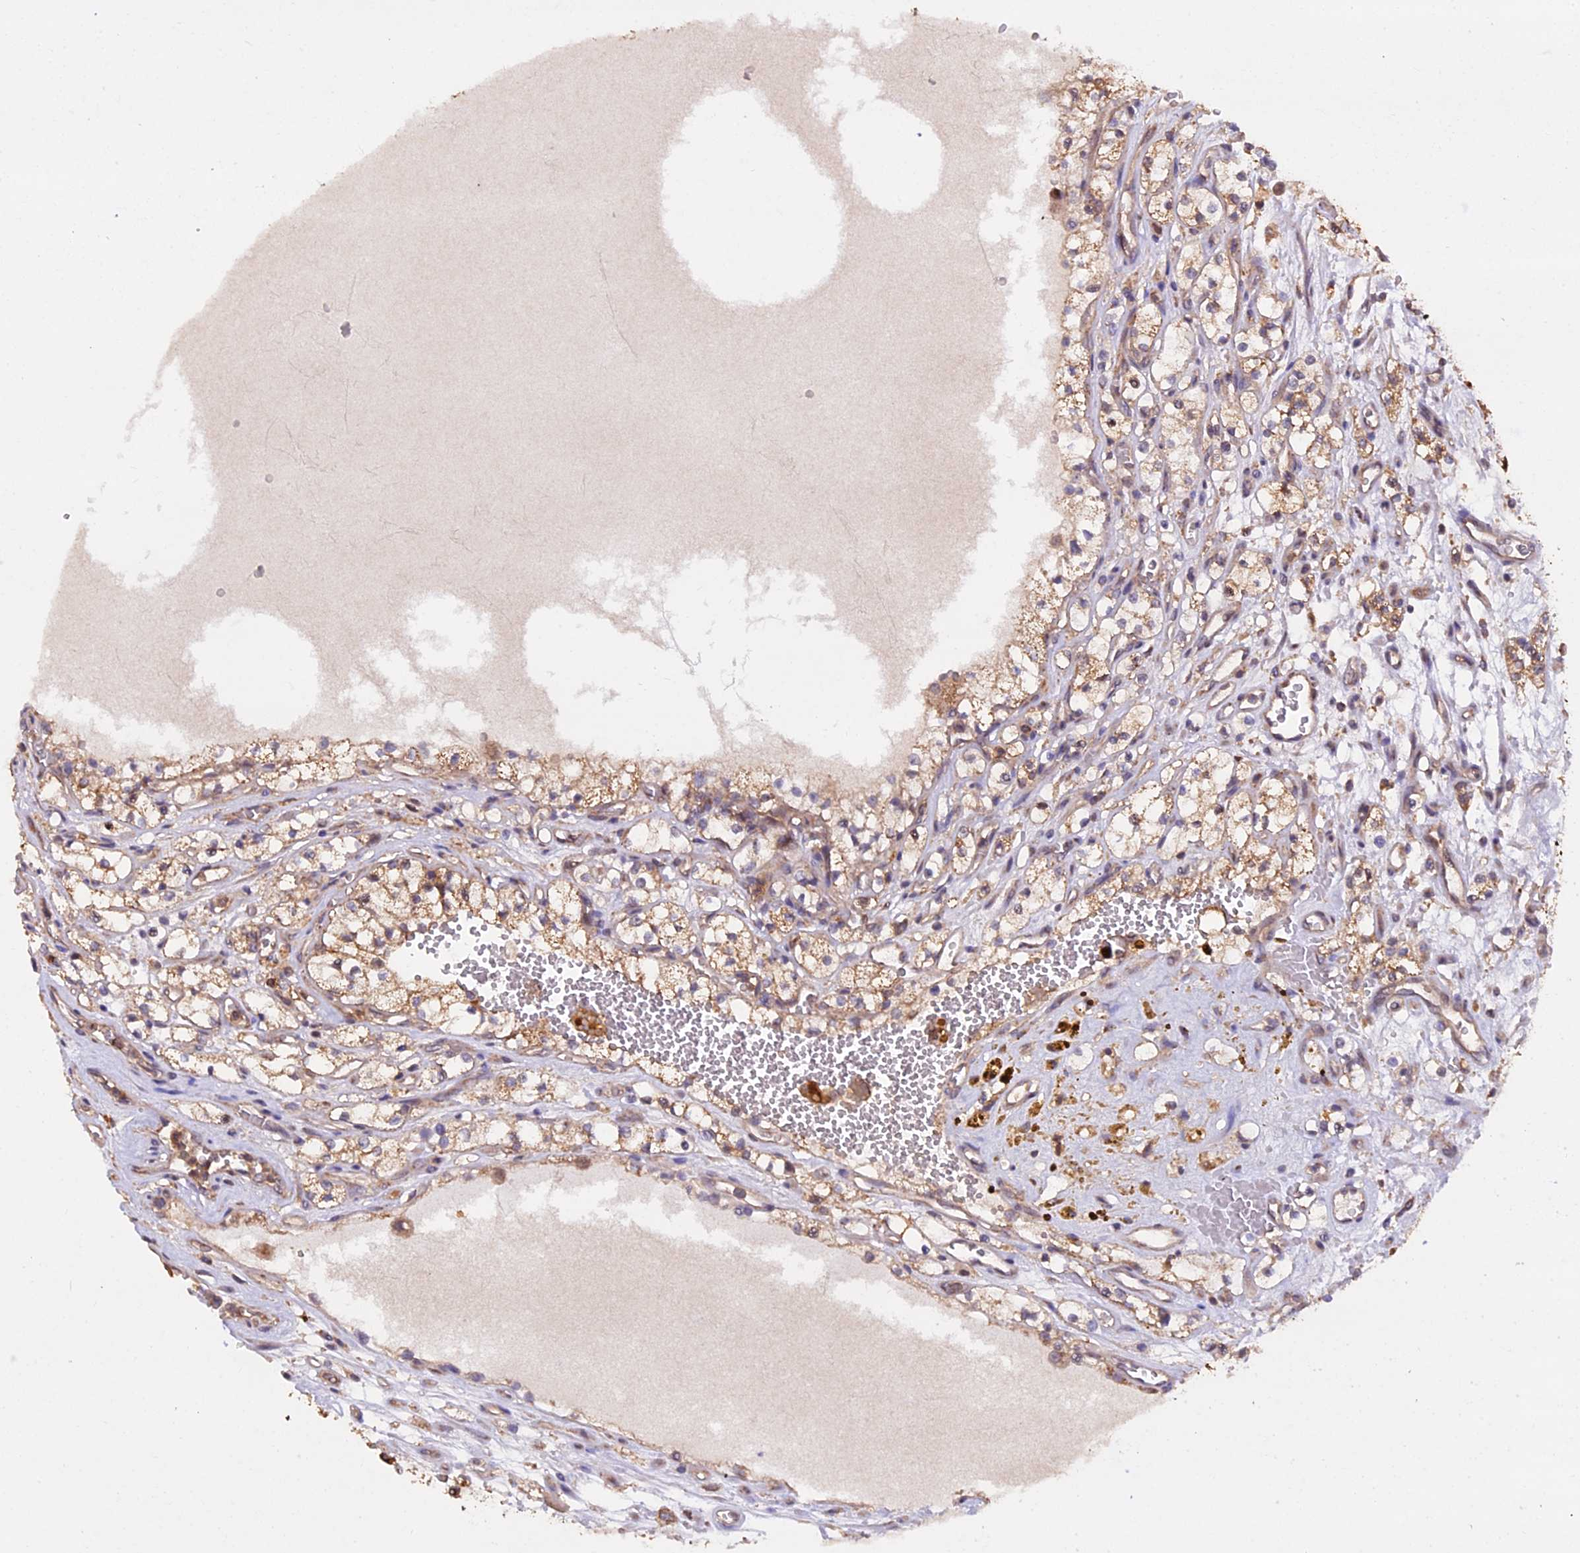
{"staining": {"intensity": "weak", "quantity": ">75%", "location": "cytoplasmic/membranous"}, "tissue": "renal cancer", "cell_type": "Tumor cells", "image_type": "cancer", "snomed": [{"axis": "morphology", "description": "Adenocarcinoma, NOS"}, {"axis": "topography", "description": "Kidney"}], "caption": "Renal cancer stained with a brown dye displays weak cytoplasmic/membranous positive staining in about >75% of tumor cells.", "gene": "PKD2L2", "patient": {"sex": "female", "age": 69}}